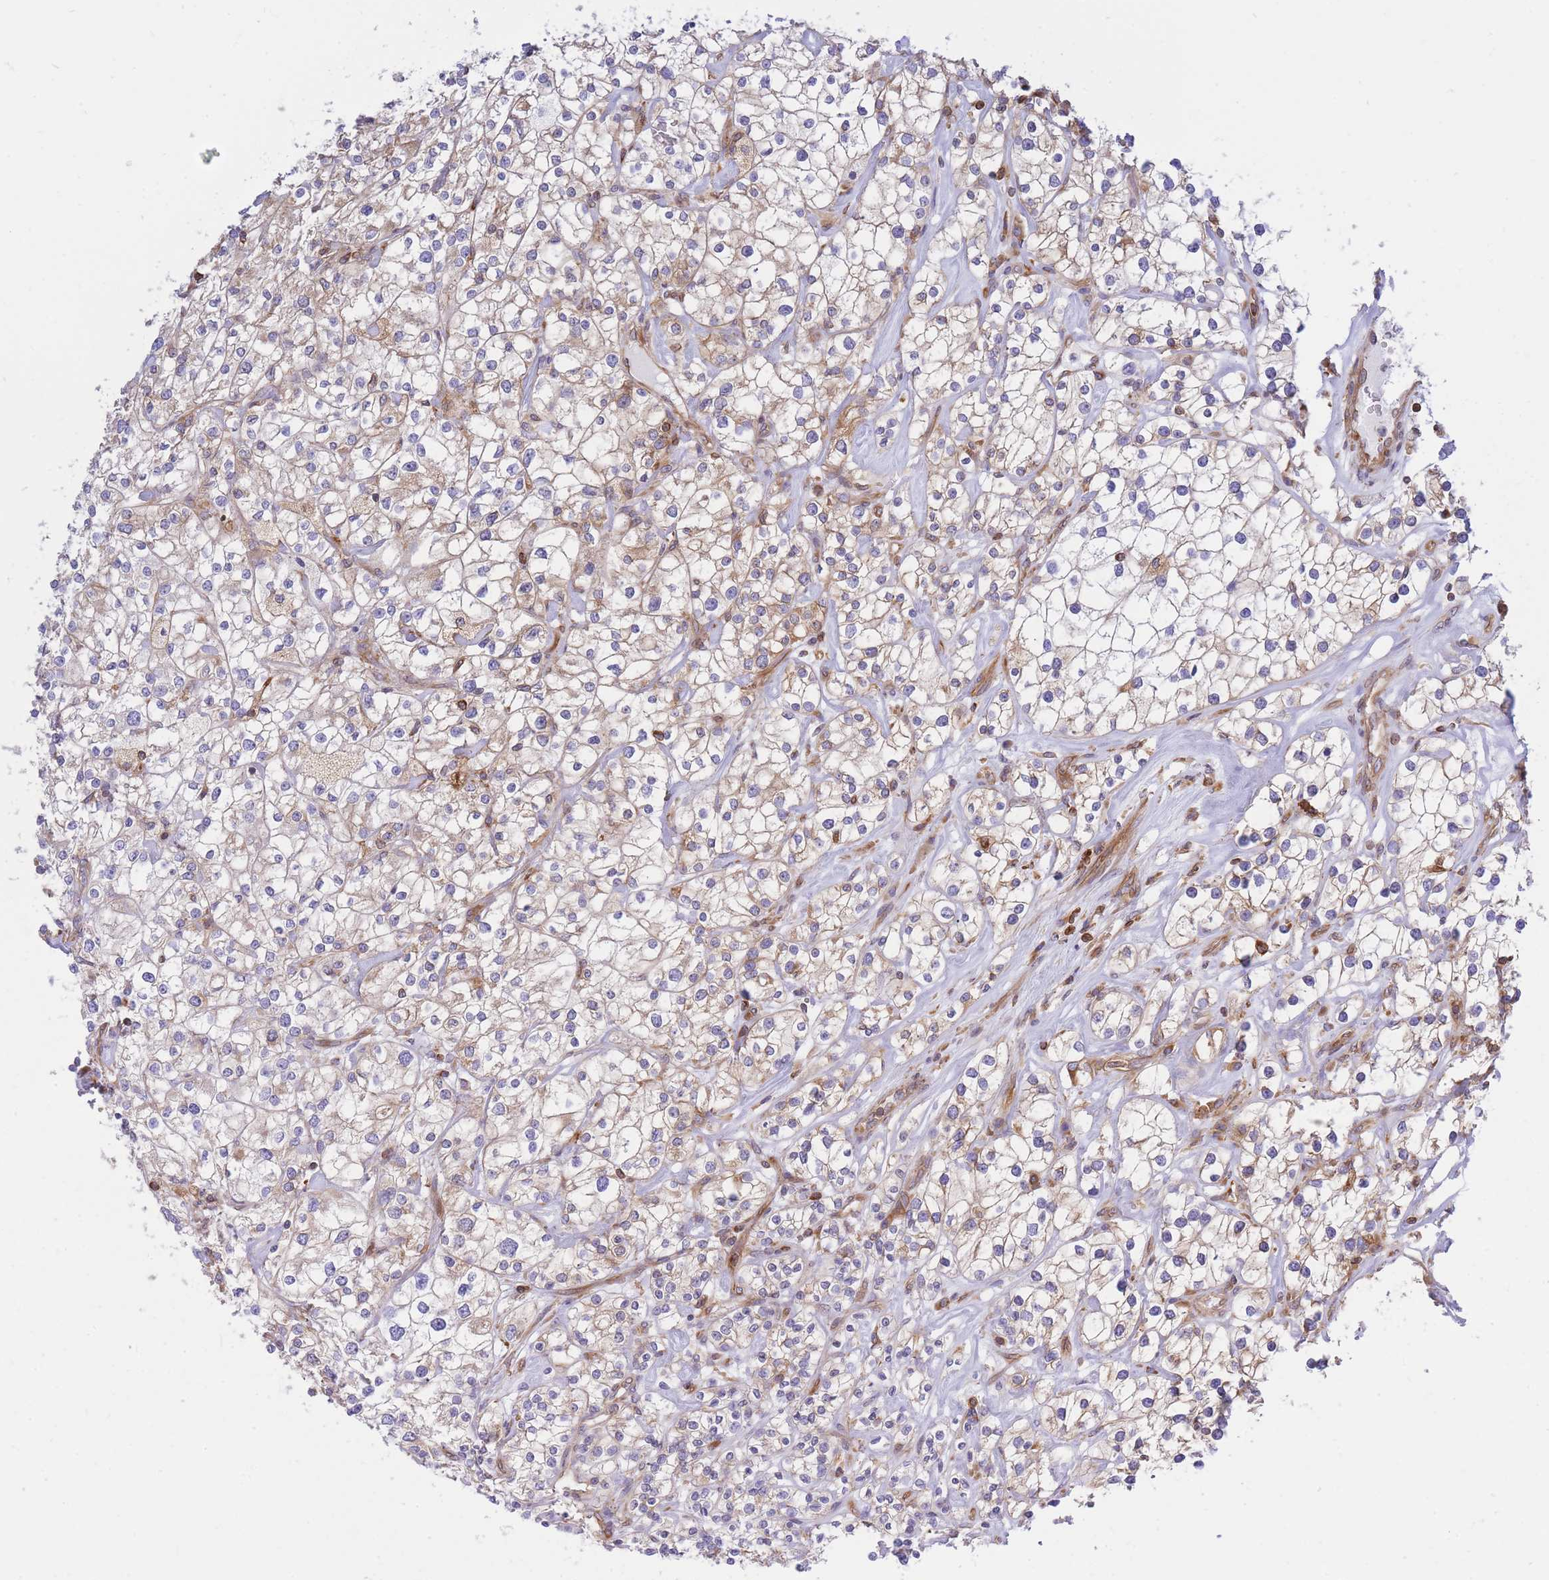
{"staining": {"intensity": "weak", "quantity": ">75%", "location": "cytoplasmic/membranous"}, "tissue": "renal cancer", "cell_type": "Tumor cells", "image_type": "cancer", "snomed": [{"axis": "morphology", "description": "Adenocarcinoma, NOS"}, {"axis": "topography", "description": "Kidney"}], "caption": "The photomicrograph demonstrates a brown stain indicating the presence of a protein in the cytoplasmic/membranous of tumor cells in renal adenocarcinoma.", "gene": "REM1", "patient": {"sex": "male", "age": 77}}